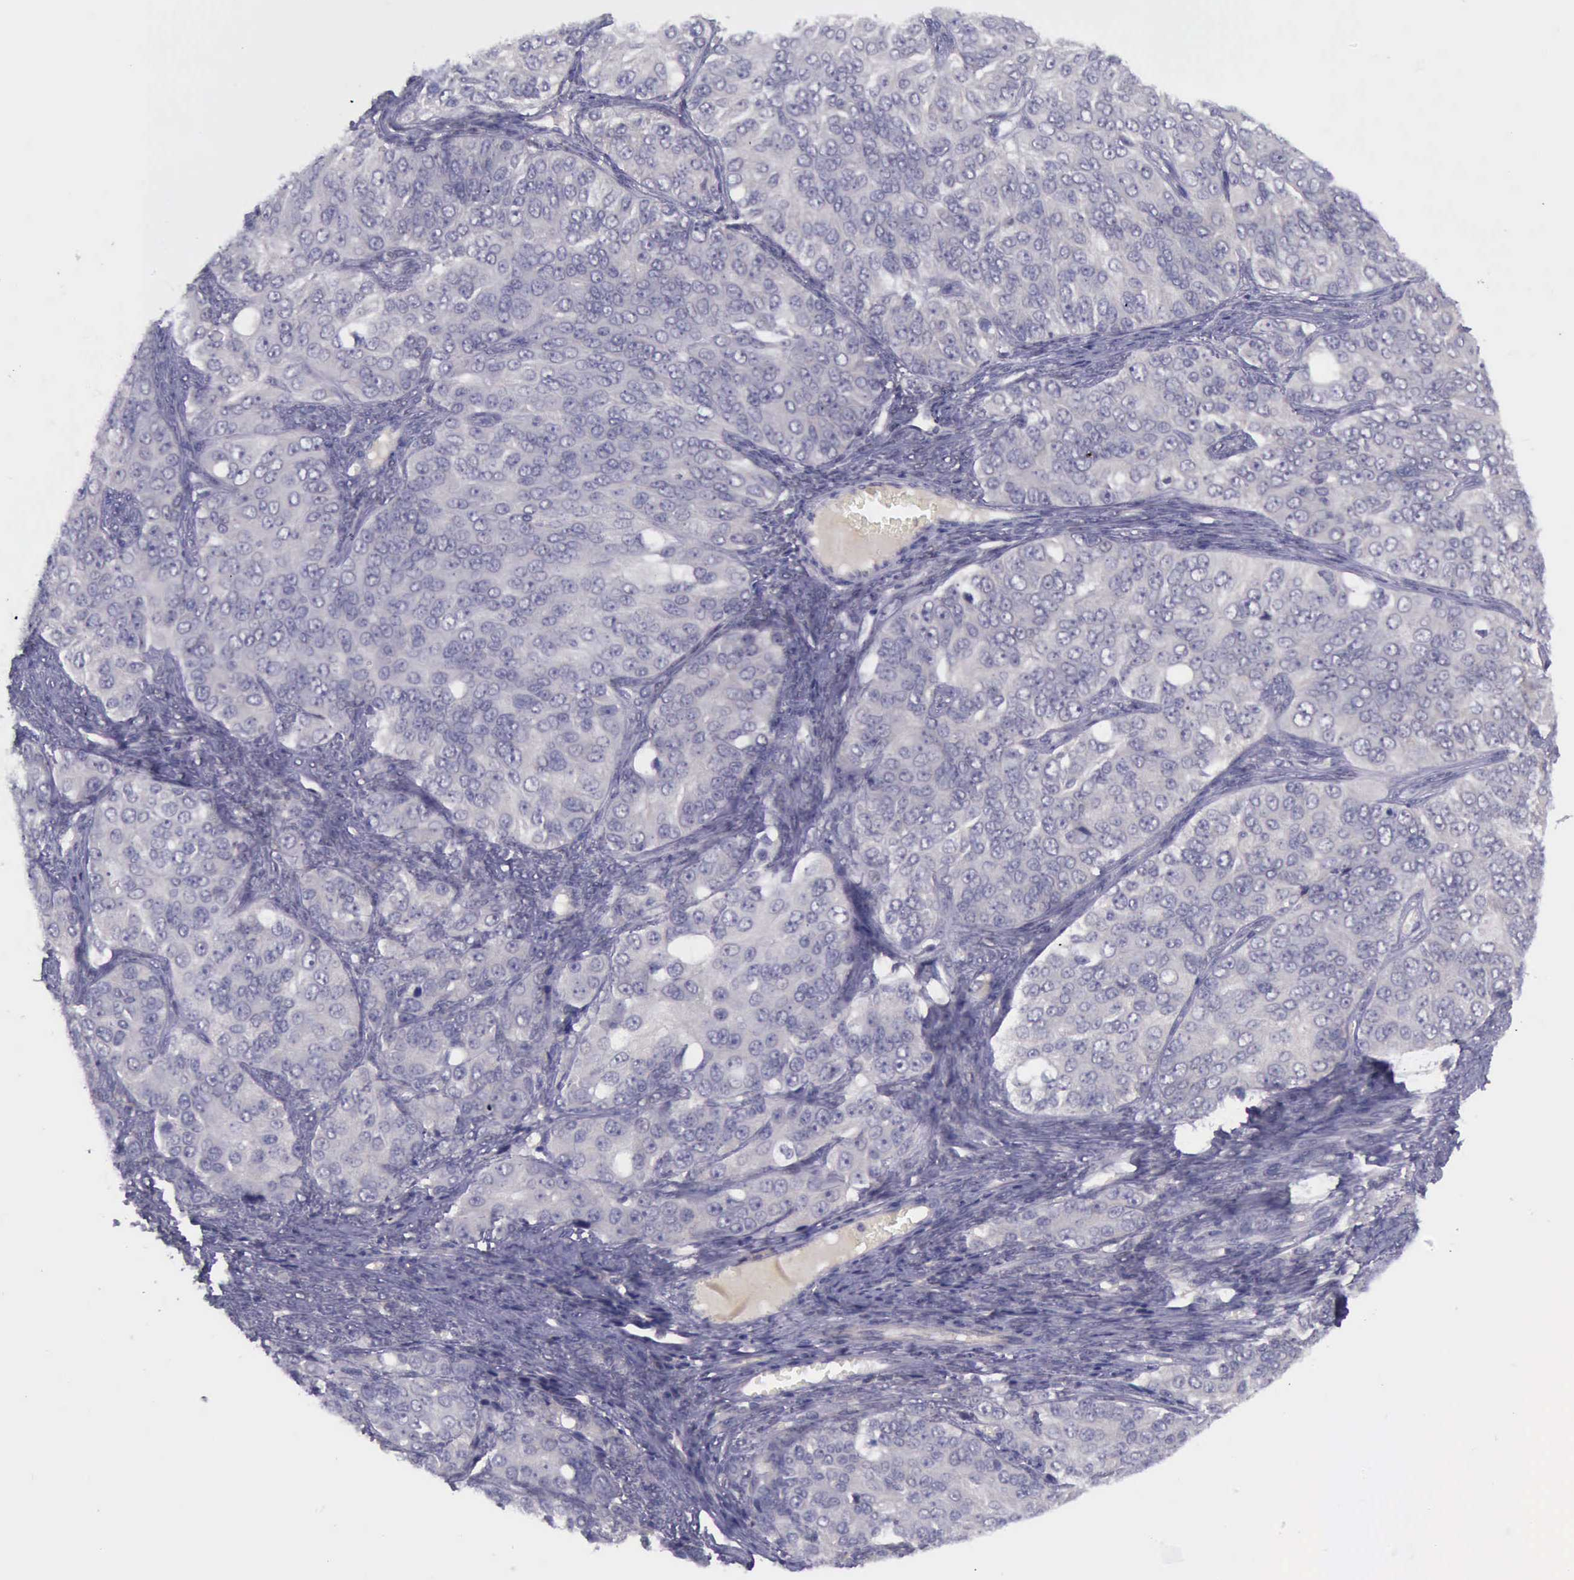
{"staining": {"intensity": "negative", "quantity": "none", "location": "none"}, "tissue": "ovarian cancer", "cell_type": "Tumor cells", "image_type": "cancer", "snomed": [{"axis": "morphology", "description": "Carcinoma, endometroid"}, {"axis": "topography", "description": "Ovary"}], "caption": "Tumor cells show no significant protein staining in ovarian cancer.", "gene": "ARNT2", "patient": {"sex": "female", "age": 51}}